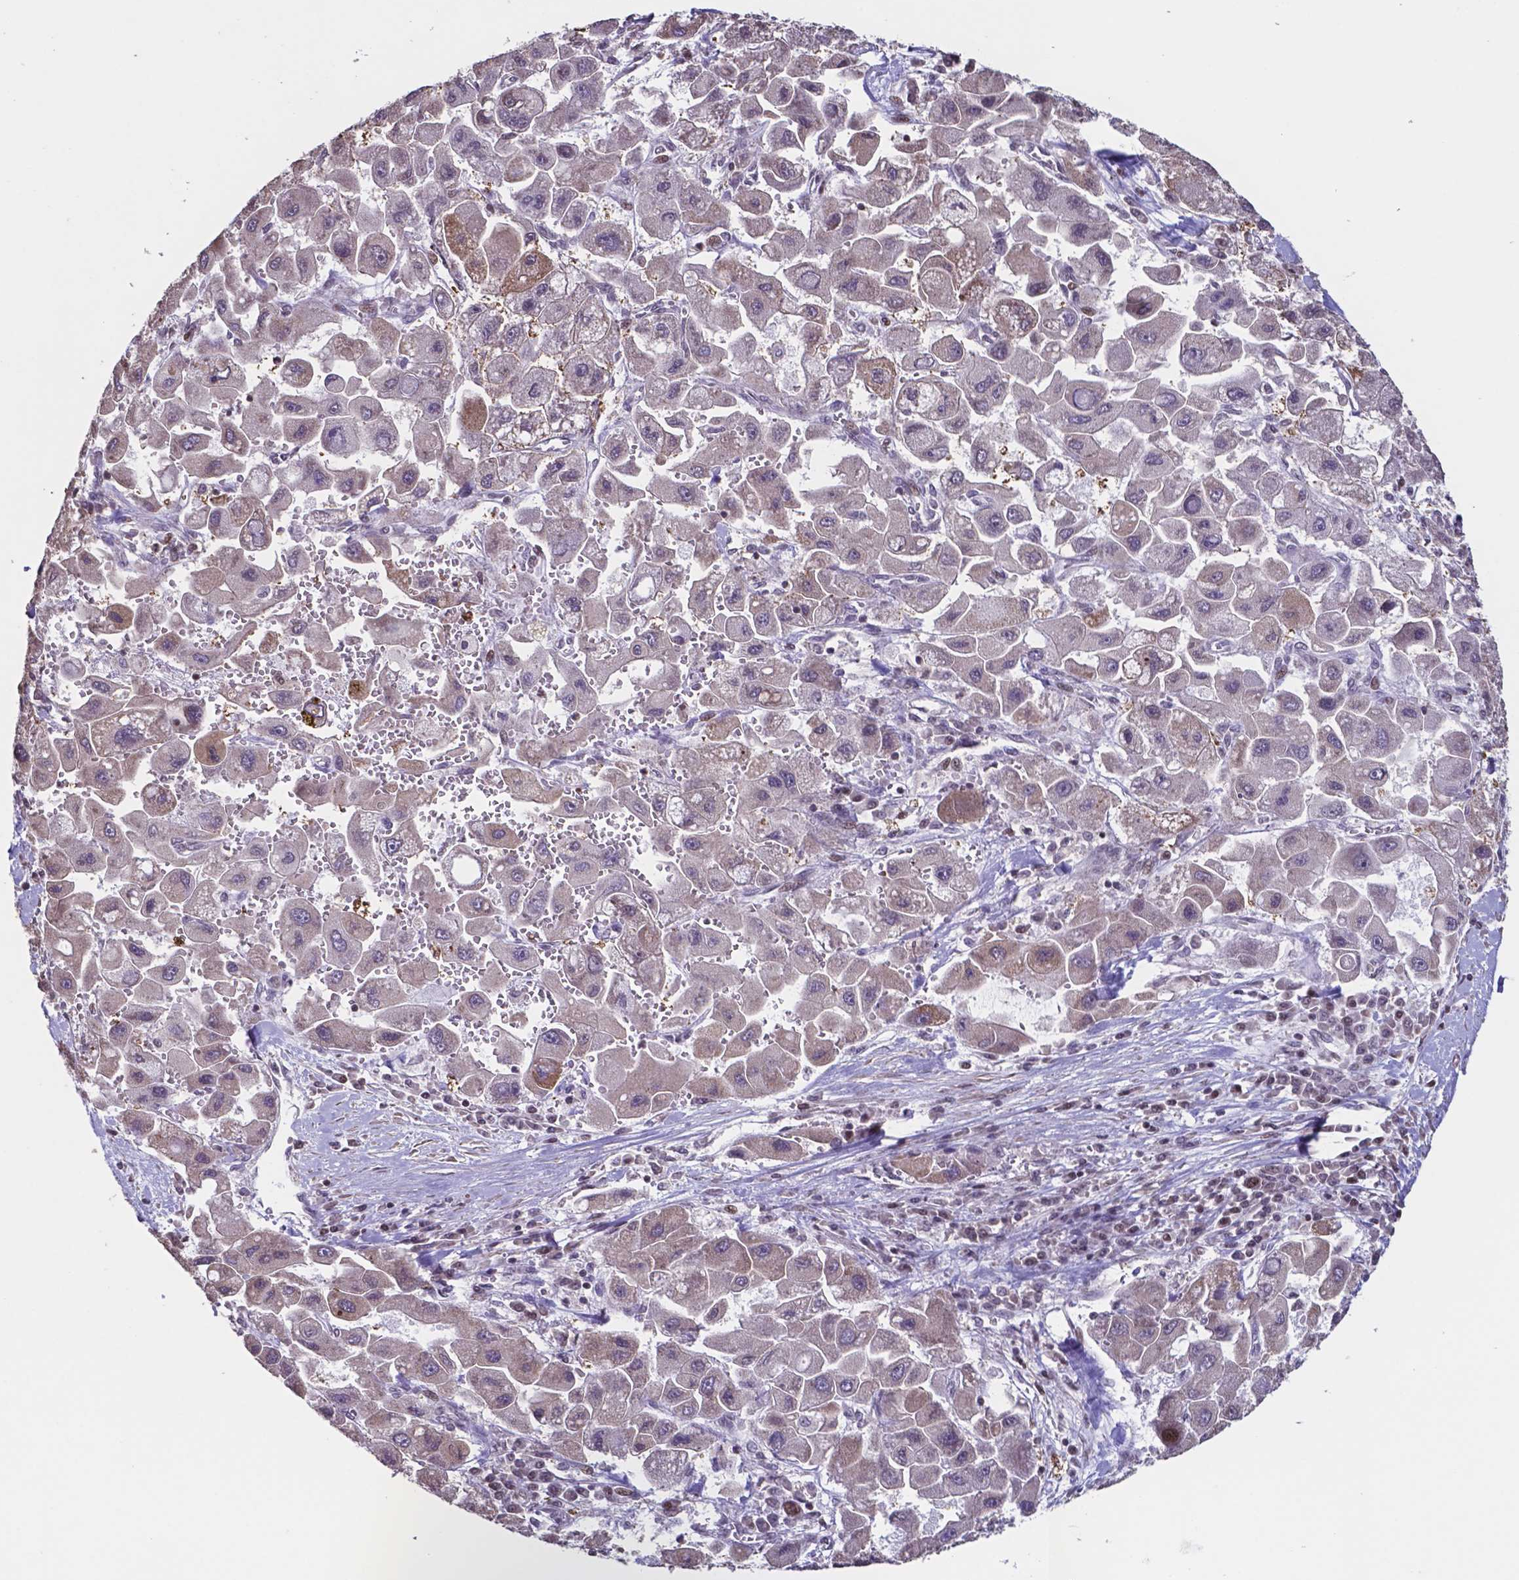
{"staining": {"intensity": "moderate", "quantity": "<25%", "location": "cytoplasmic/membranous"}, "tissue": "liver cancer", "cell_type": "Tumor cells", "image_type": "cancer", "snomed": [{"axis": "morphology", "description": "Carcinoma, Hepatocellular, NOS"}, {"axis": "topography", "description": "Liver"}], "caption": "Liver hepatocellular carcinoma was stained to show a protein in brown. There is low levels of moderate cytoplasmic/membranous staining in about <25% of tumor cells. (DAB IHC with brightfield microscopy, high magnification).", "gene": "MLC1", "patient": {"sex": "male", "age": 24}}